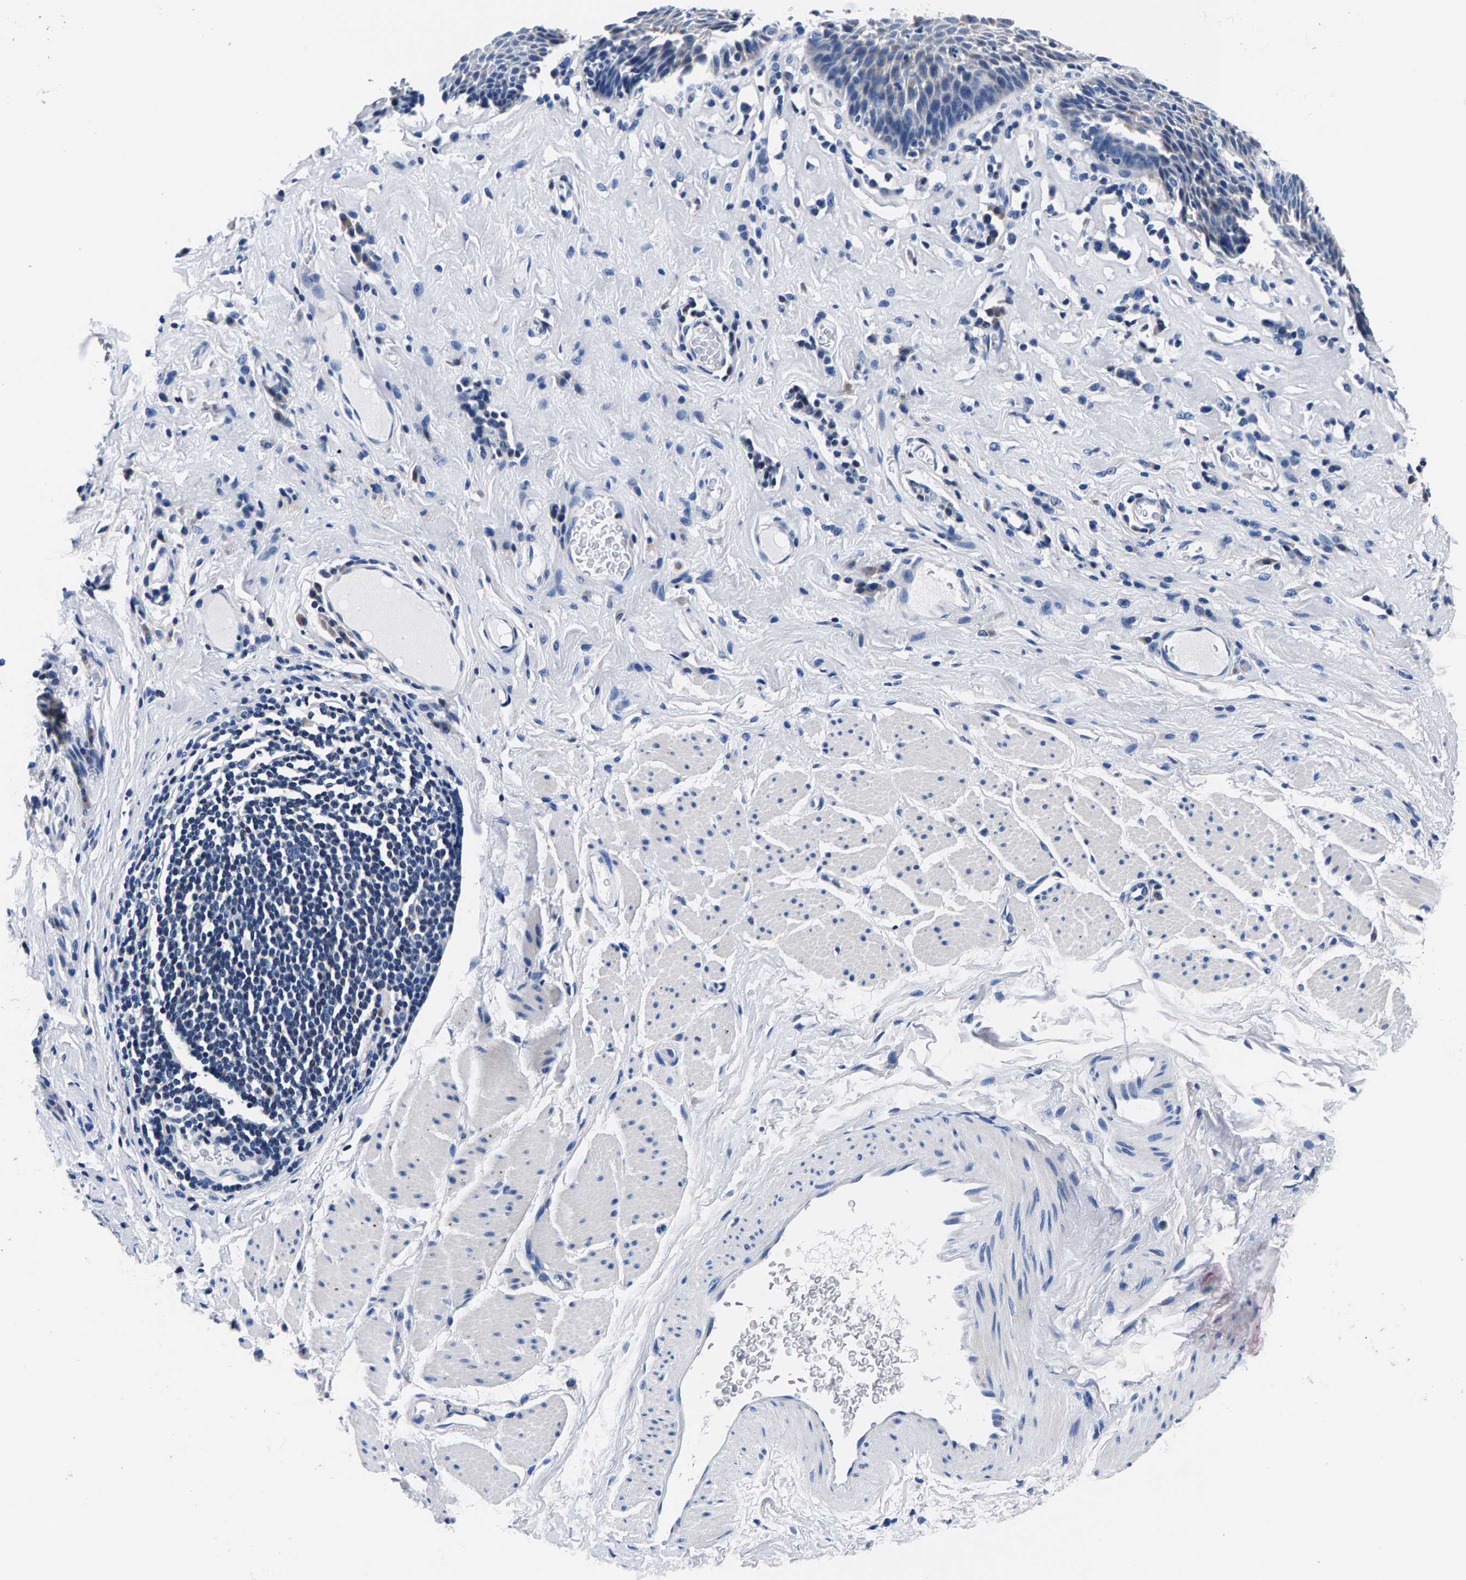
{"staining": {"intensity": "weak", "quantity": "<25%", "location": "cytoplasmic/membranous"}, "tissue": "esophagus", "cell_type": "Squamous epithelial cells", "image_type": "normal", "snomed": [{"axis": "morphology", "description": "Normal tissue, NOS"}, {"axis": "topography", "description": "Esophagus"}], "caption": "IHC image of unremarkable human esophagus stained for a protein (brown), which displays no positivity in squamous epithelial cells.", "gene": "PHF24", "patient": {"sex": "female", "age": 61}}